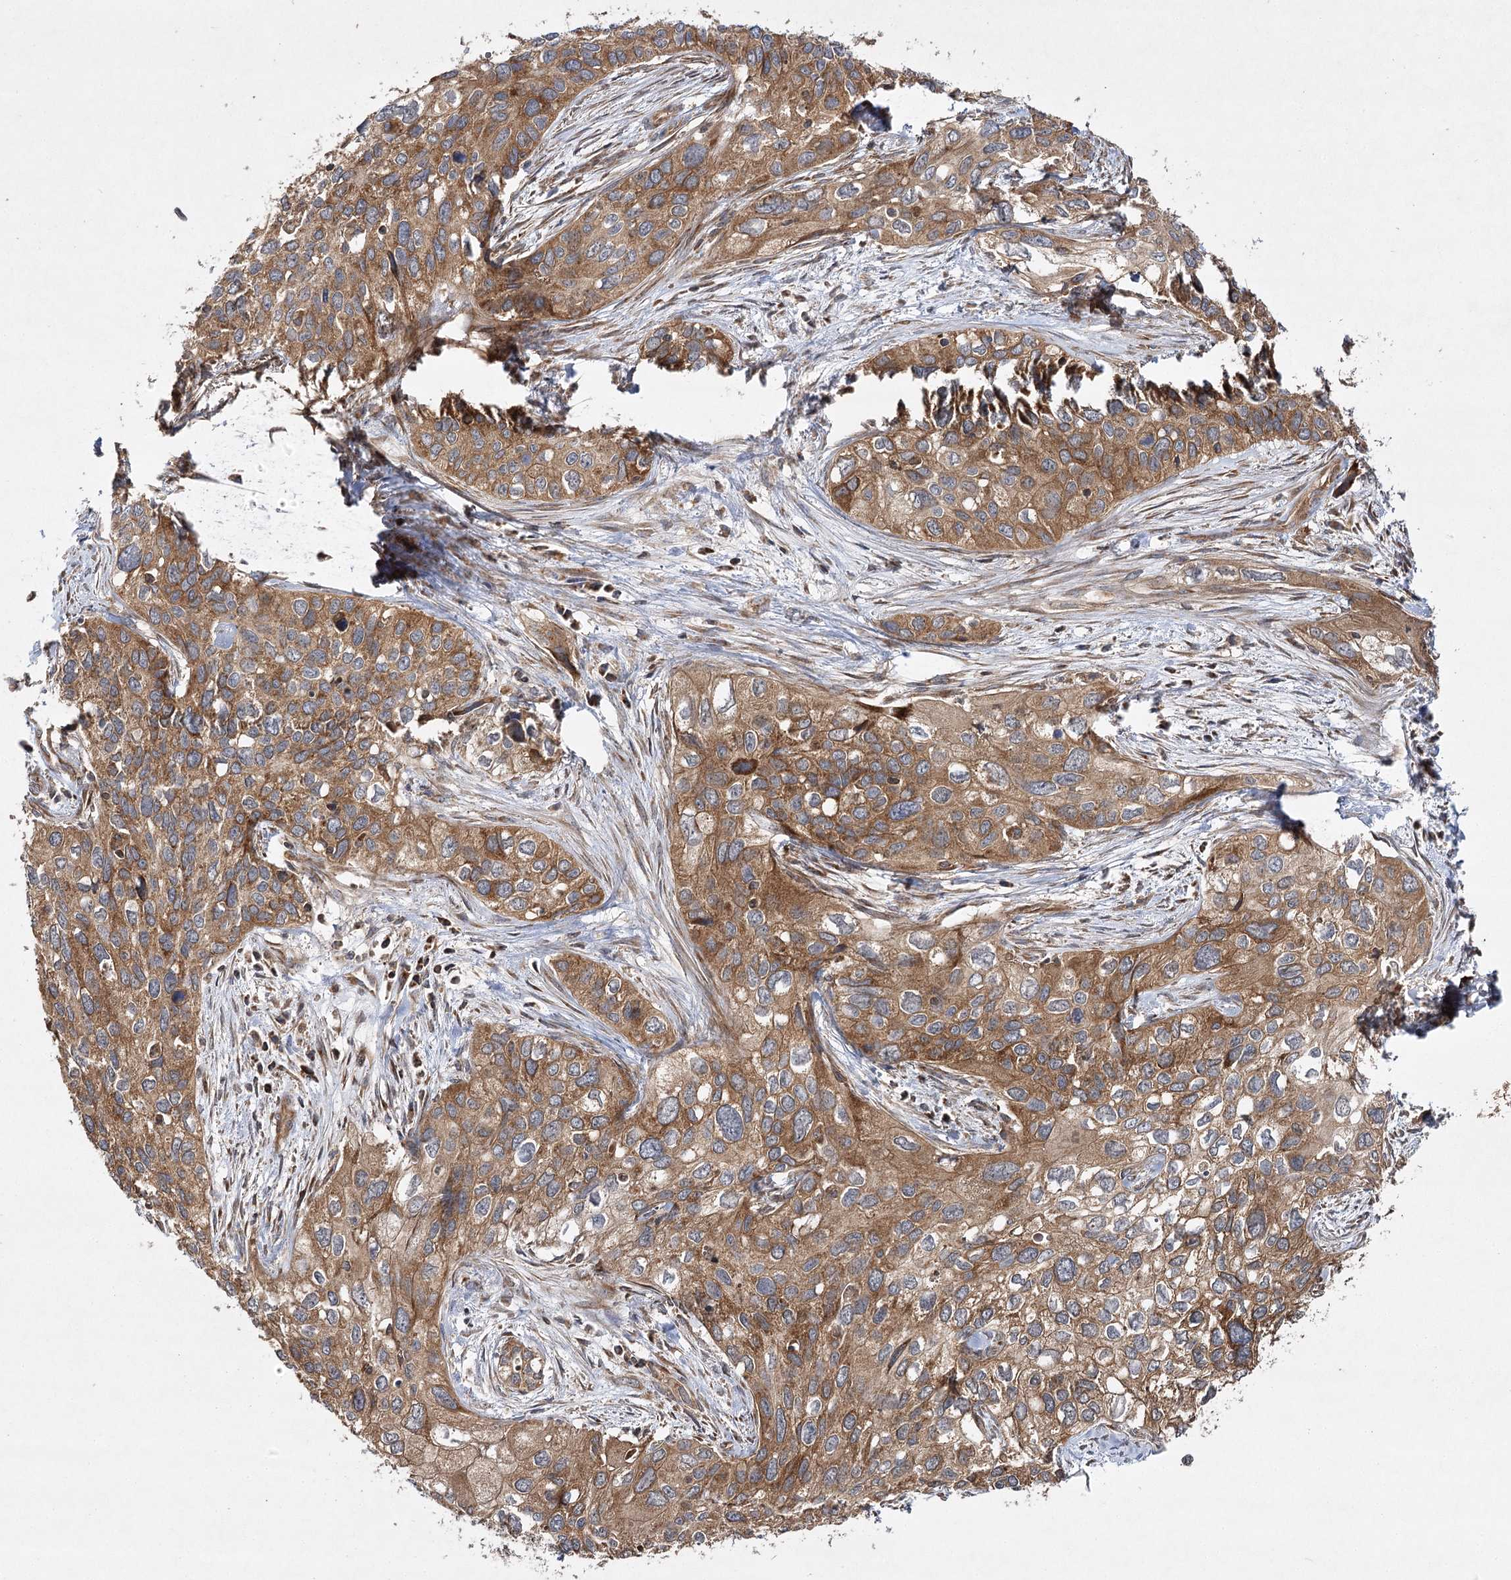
{"staining": {"intensity": "moderate", "quantity": ">75%", "location": "cytoplasmic/membranous"}, "tissue": "cervical cancer", "cell_type": "Tumor cells", "image_type": "cancer", "snomed": [{"axis": "morphology", "description": "Squamous cell carcinoma, NOS"}, {"axis": "topography", "description": "Cervix"}], "caption": "A medium amount of moderate cytoplasmic/membranous staining is seen in approximately >75% of tumor cells in cervical cancer (squamous cell carcinoma) tissue.", "gene": "DNAJC13", "patient": {"sex": "female", "age": 55}}